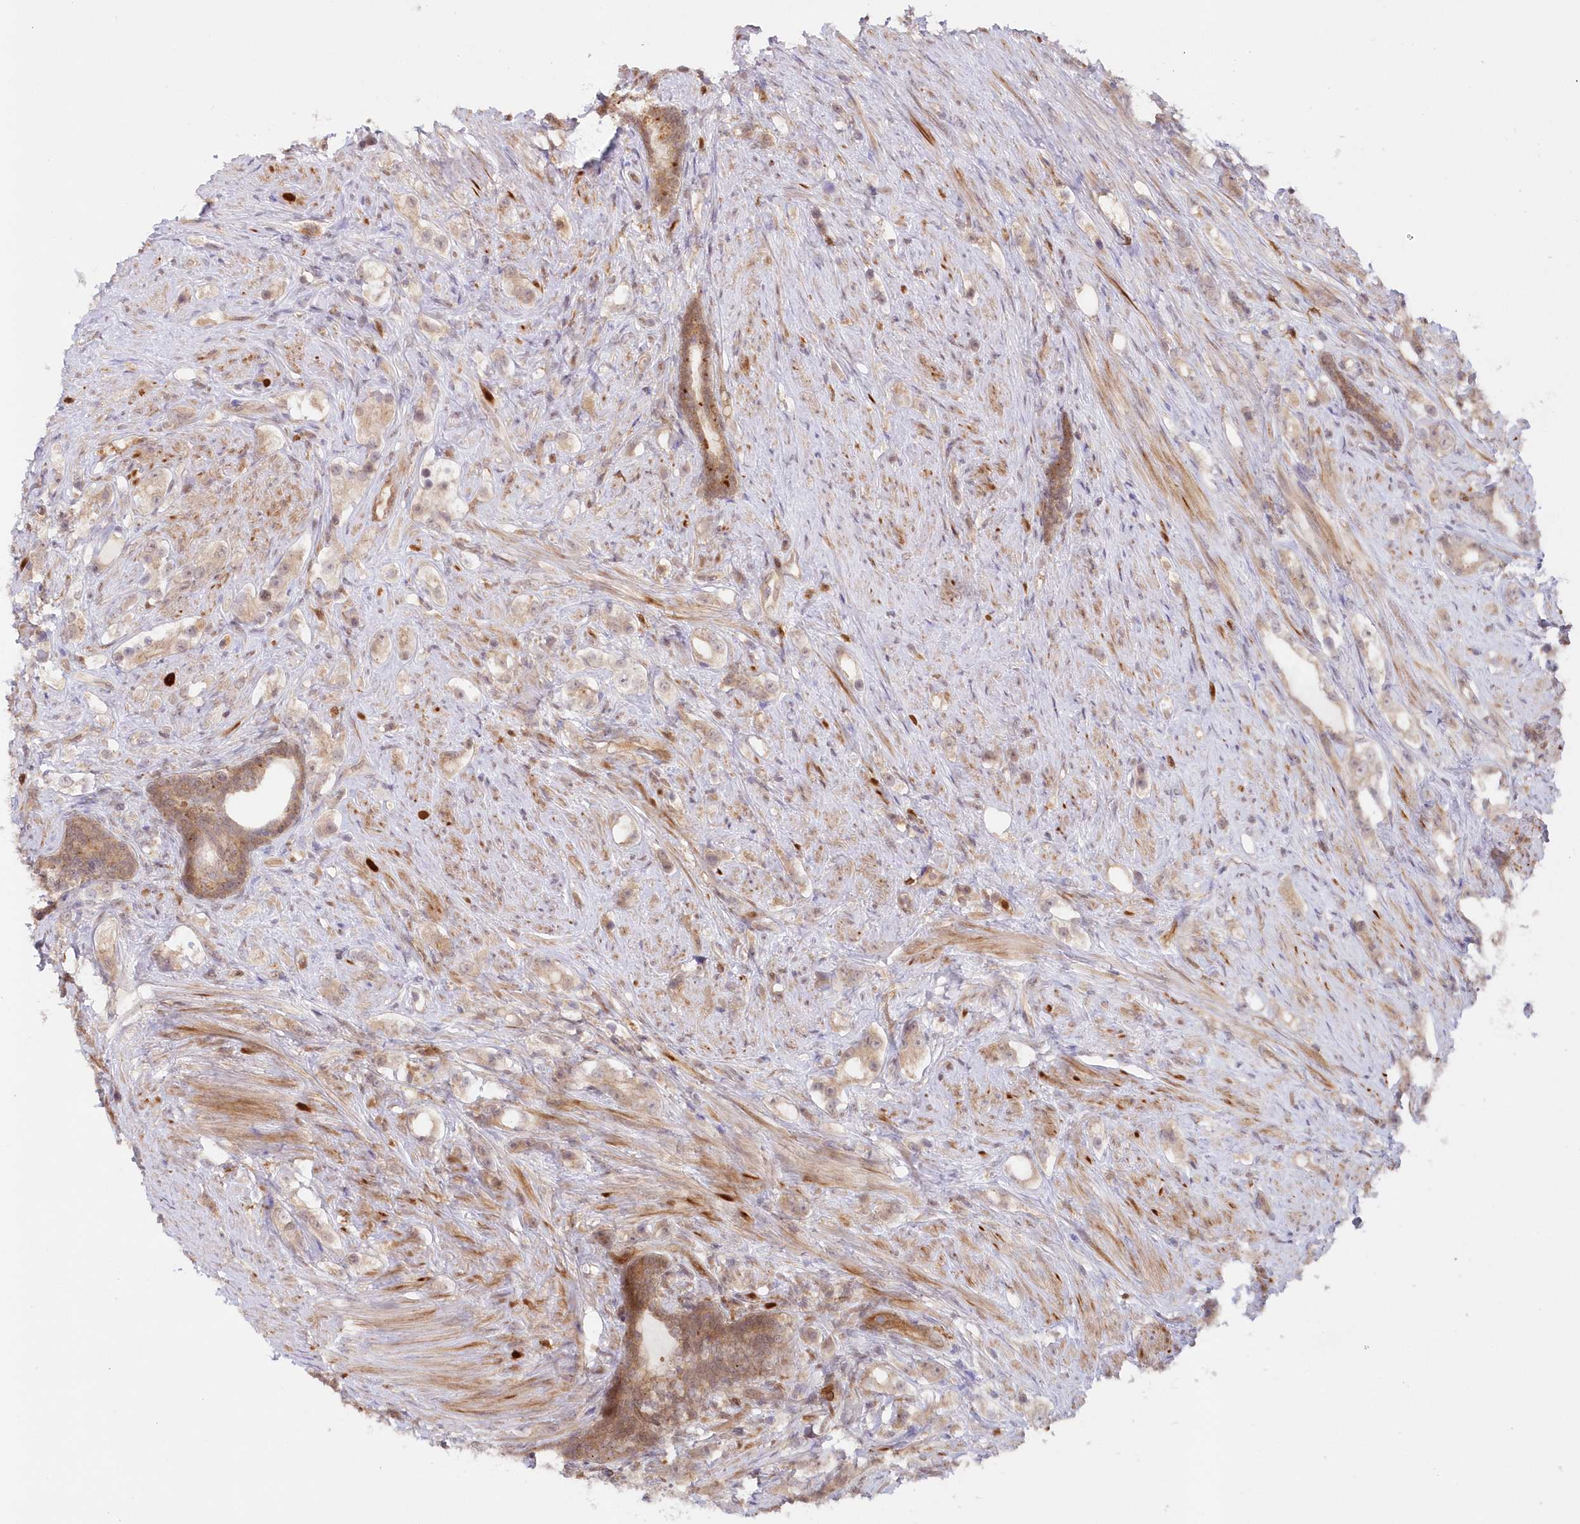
{"staining": {"intensity": "weak", "quantity": "25%-75%", "location": "cytoplasmic/membranous"}, "tissue": "prostate cancer", "cell_type": "Tumor cells", "image_type": "cancer", "snomed": [{"axis": "morphology", "description": "Adenocarcinoma, High grade"}, {"axis": "topography", "description": "Prostate"}], "caption": "Immunohistochemical staining of prostate cancer (adenocarcinoma (high-grade)) exhibits weak cytoplasmic/membranous protein positivity in approximately 25%-75% of tumor cells.", "gene": "GBE1", "patient": {"sex": "male", "age": 63}}